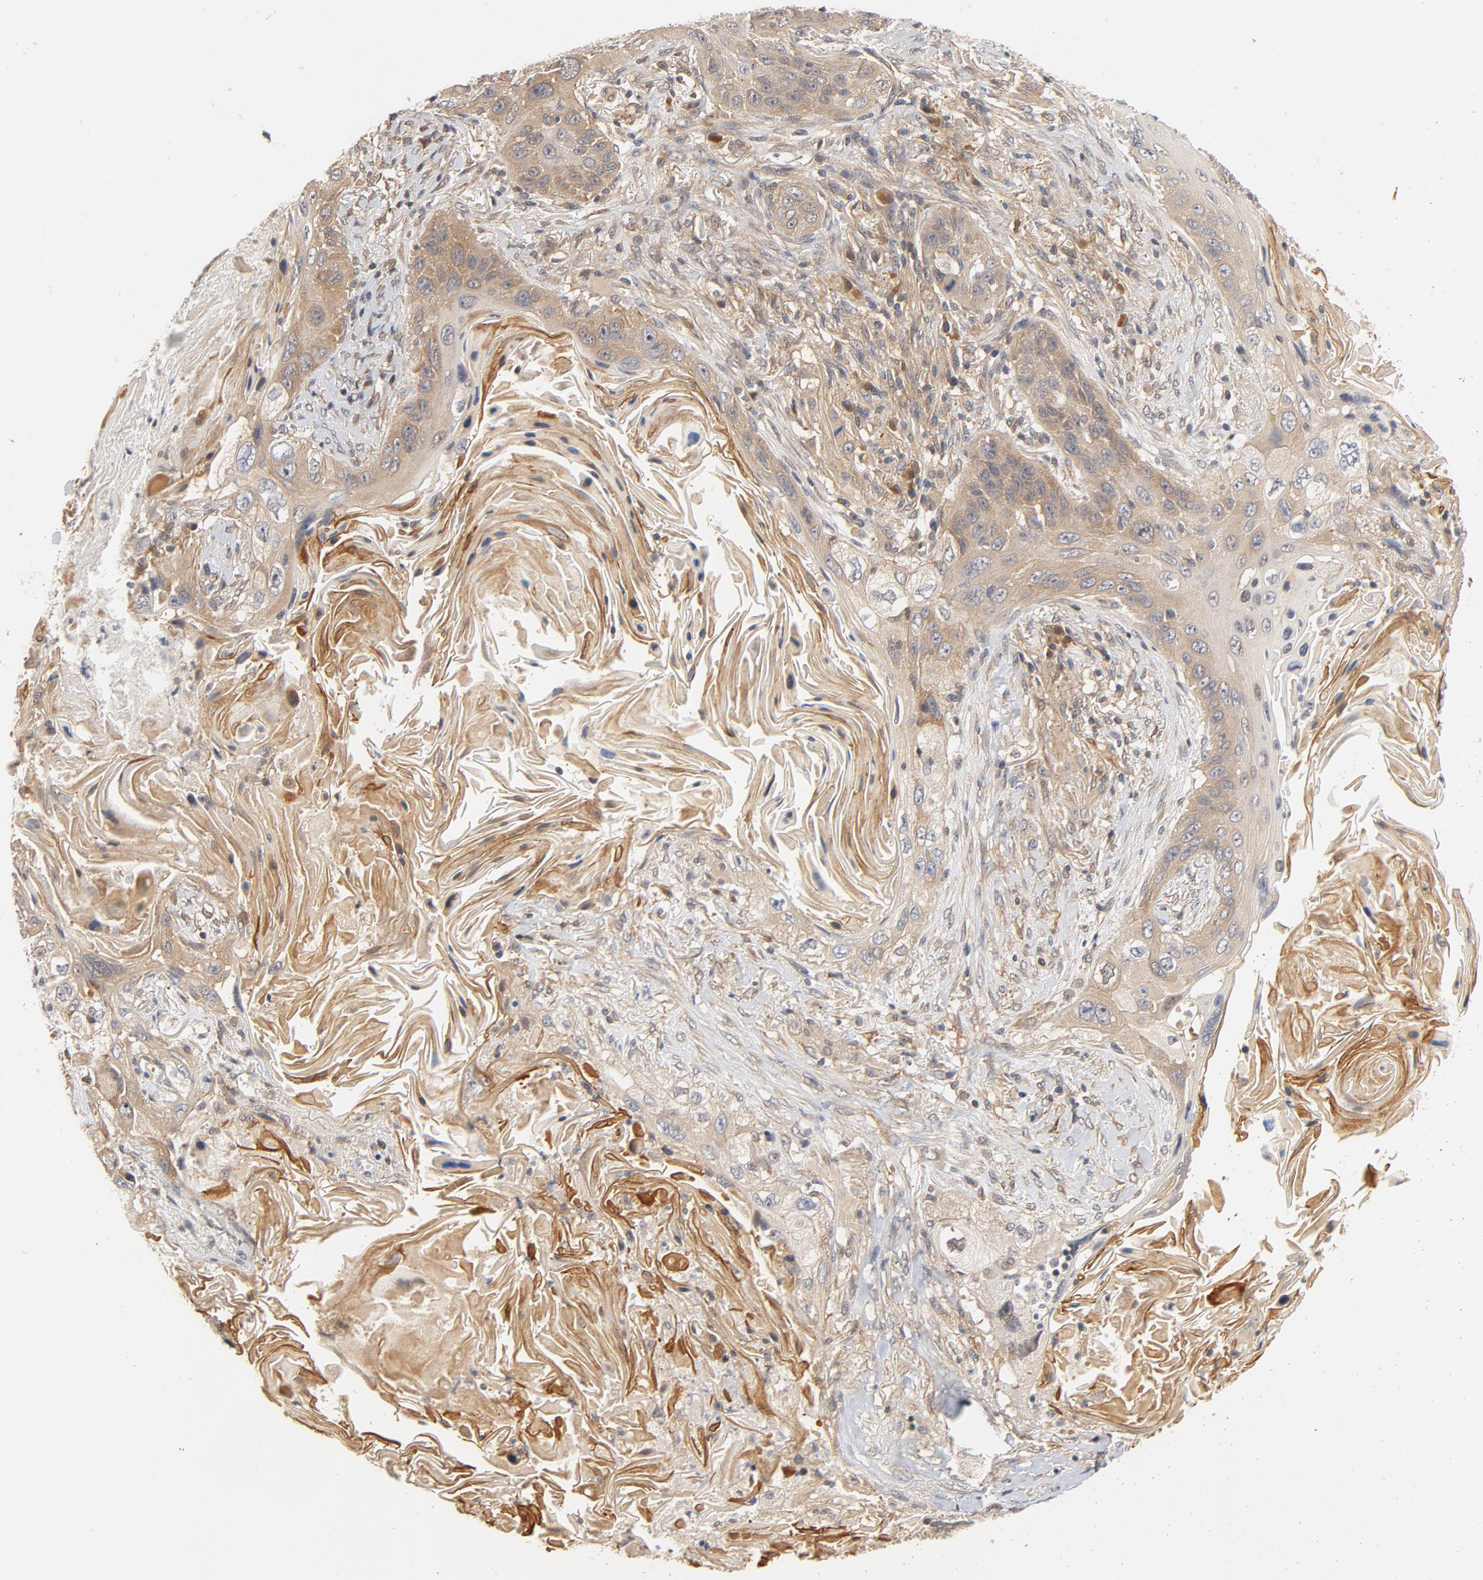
{"staining": {"intensity": "negative", "quantity": "none", "location": "none"}, "tissue": "lung cancer", "cell_type": "Tumor cells", "image_type": "cancer", "snomed": [{"axis": "morphology", "description": "Squamous cell carcinoma, NOS"}, {"axis": "topography", "description": "Lung"}], "caption": "This is an immunohistochemistry (IHC) image of lung squamous cell carcinoma. There is no staining in tumor cells.", "gene": "PITPNM2", "patient": {"sex": "female", "age": 67}}